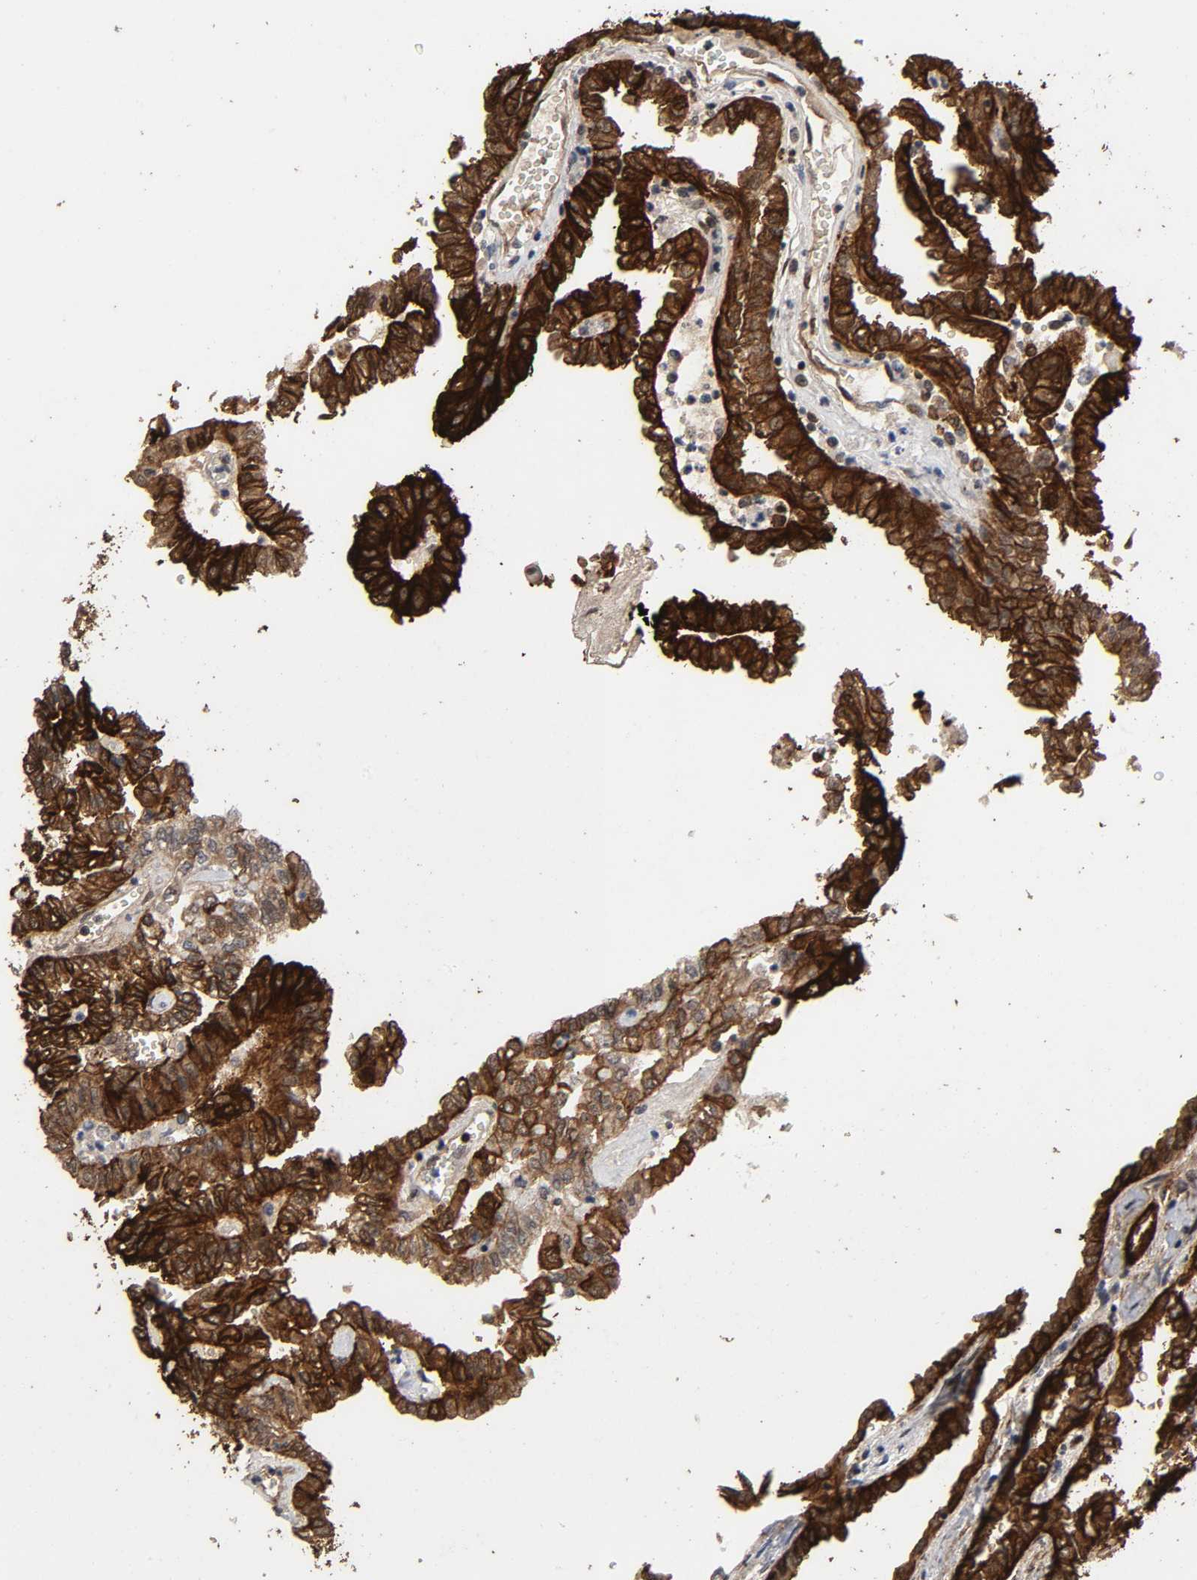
{"staining": {"intensity": "strong", "quantity": ">75%", "location": "cytoplasmic/membranous"}, "tissue": "renal cancer", "cell_type": "Tumor cells", "image_type": "cancer", "snomed": [{"axis": "morphology", "description": "Inflammation, NOS"}, {"axis": "morphology", "description": "Adenocarcinoma, NOS"}, {"axis": "topography", "description": "Kidney"}], "caption": "Strong cytoplasmic/membranous protein positivity is seen in about >75% of tumor cells in renal cancer (adenocarcinoma). The staining was performed using DAB (3,3'-diaminobenzidine) to visualize the protein expression in brown, while the nuclei were stained in blue with hematoxylin (Magnification: 20x).", "gene": "AHNAK2", "patient": {"sex": "male", "age": 68}}